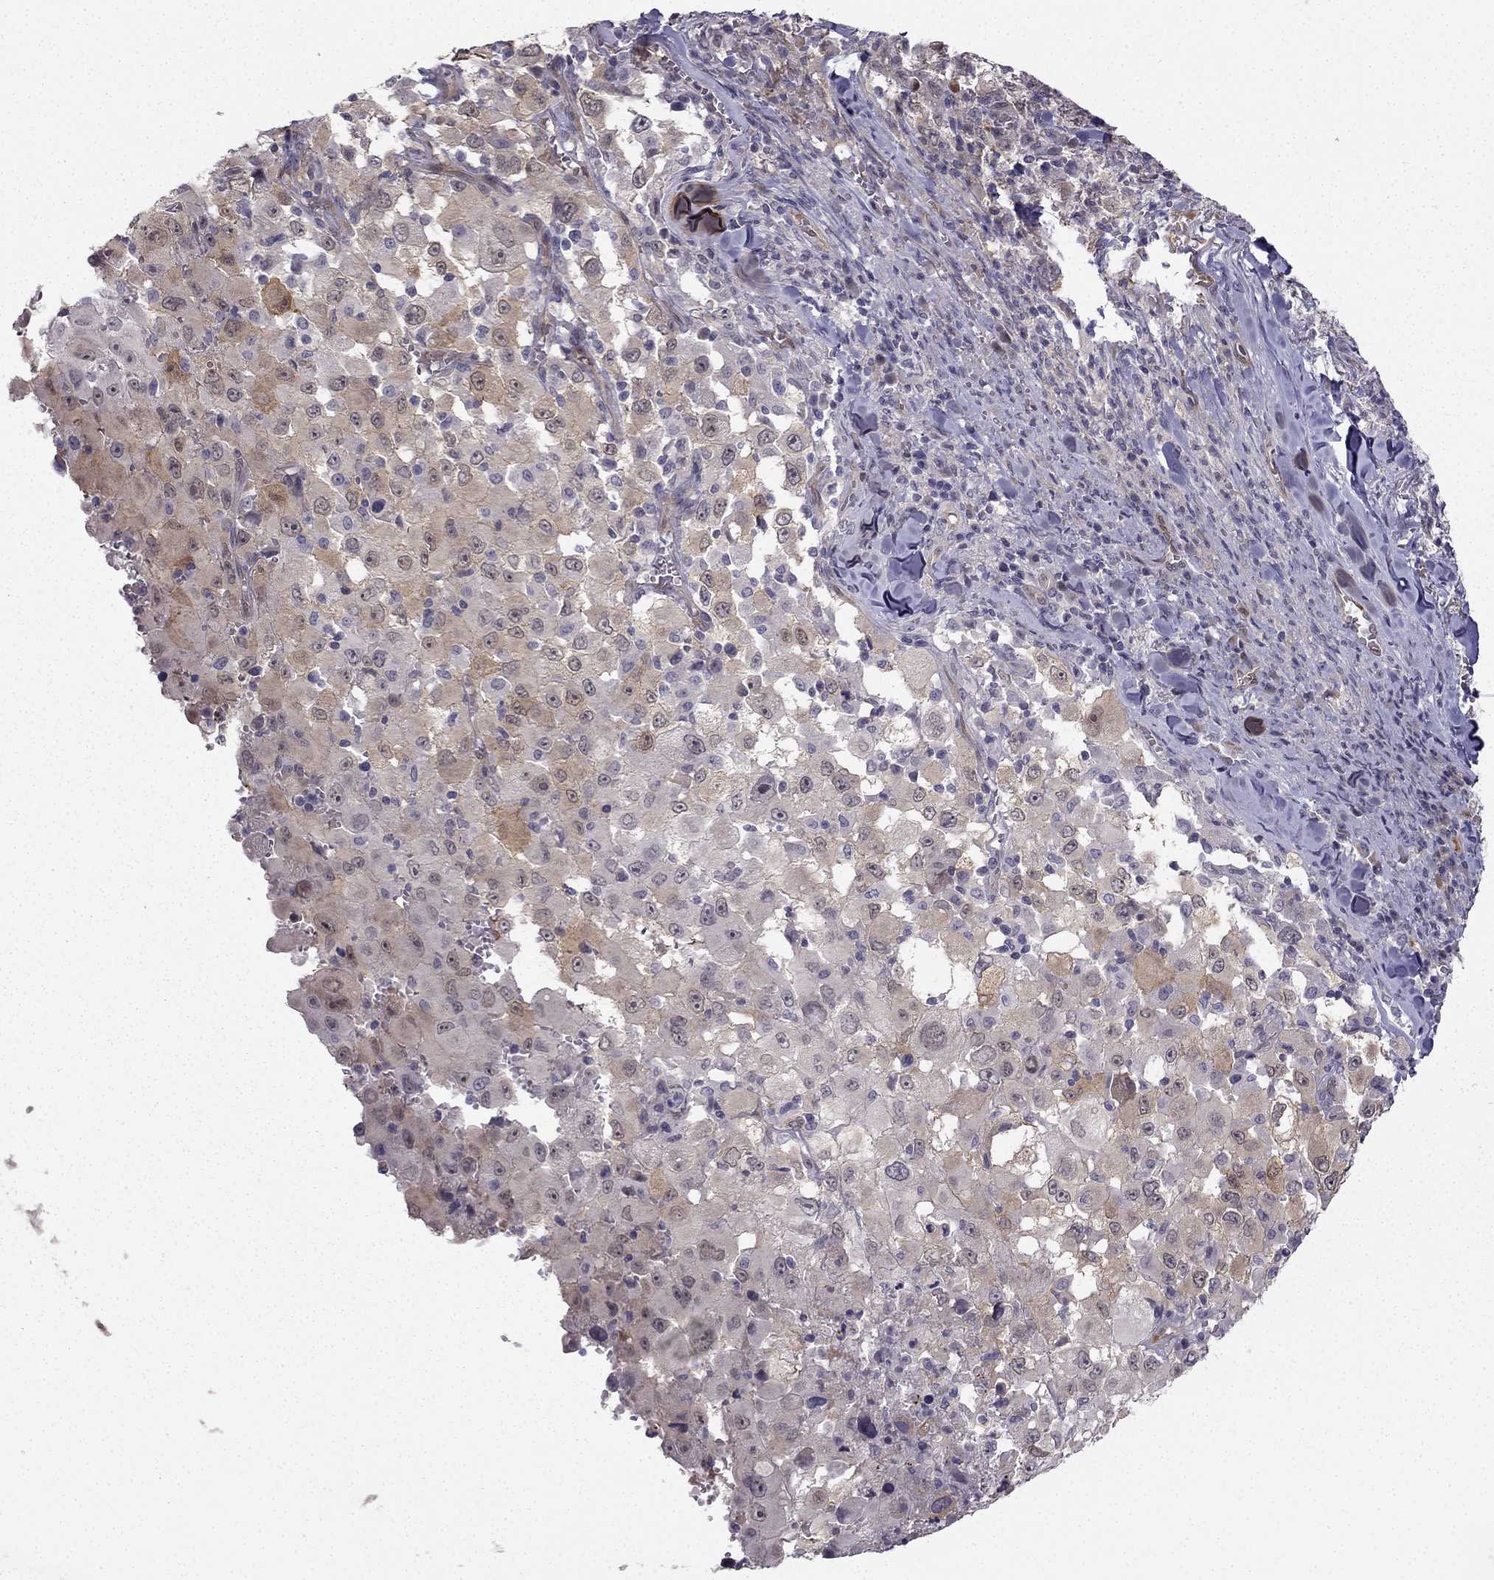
{"staining": {"intensity": "weak", "quantity": "25%-75%", "location": "cytoplasmic/membranous"}, "tissue": "melanoma", "cell_type": "Tumor cells", "image_type": "cancer", "snomed": [{"axis": "morphology", "description": "Malignant melanoma, Metastatic site"}, {"axis": "topography", "description": "Soft tissue"}], "caption": "Protein expression analysis of malignant melanoma (metastatic site) displays weak cytoplasmic/membranous staining in approximately 25%-75% of tumor cells.", "gene": "NQO1", "patient": {"sex": "male", "age": 50}}